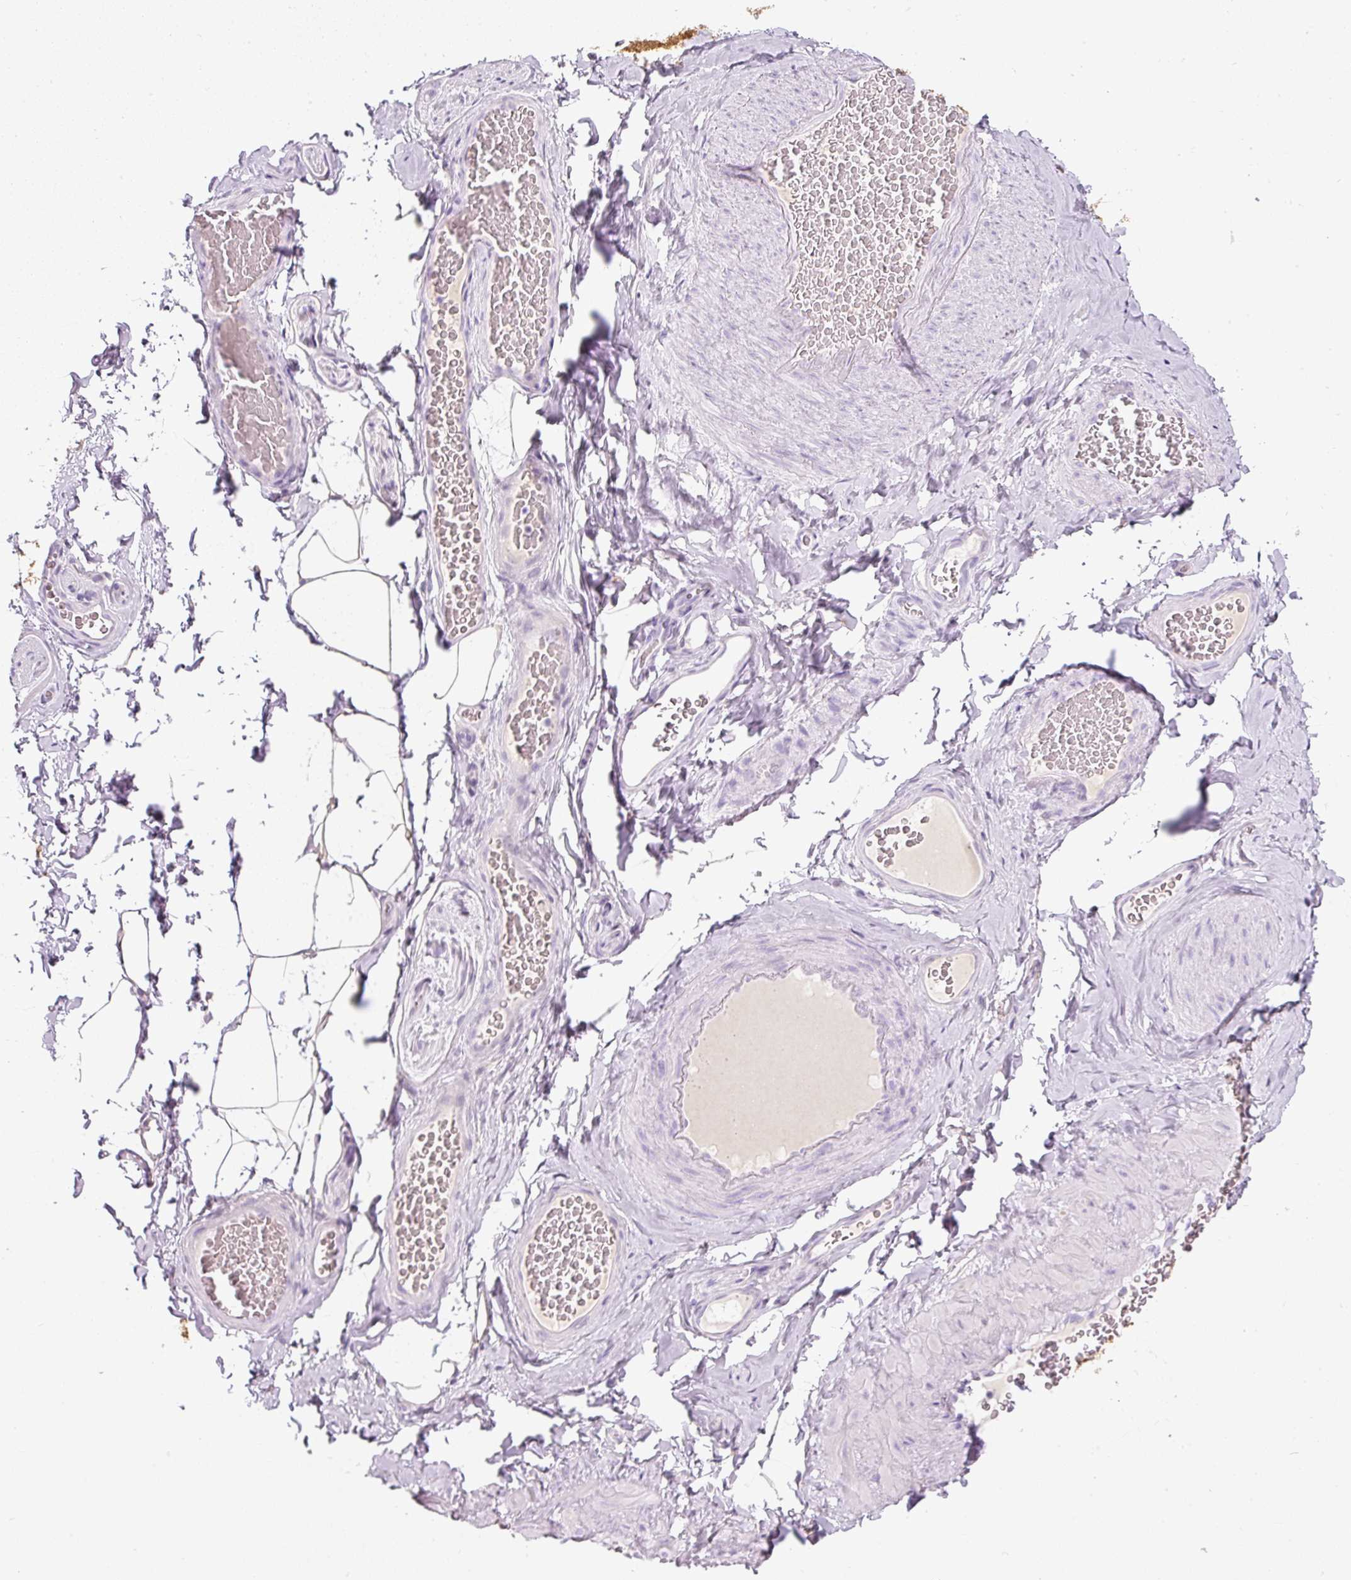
{"staining": {"intensity": "negative", "quantity": "none", "location": "none"}, "tissue": "adipose tissue", "cell_type": "Adipocytes", "image_type": "normal", "snomed": [{"axis": "morphology", "description": "Normal tissue, NOS"}, {"axis": "topography", "description": "Vascular tissue"}, {"axis": "topography", "description": "Peripheral nerve tissue"}], "caption": "DAB (3,3'-diaminobenzidine) immunohistochemical staining of unremarkable adipose tissue demonstrates no significant positivity in adipocytes. (Stains: DAB immunohistochemistry (IHC) with hematoxylin counter stain, Microscopy: brightfield microscopy at high magnification).", "gene": "DNM1", "patient": {"sex": "male", "age": 41}}